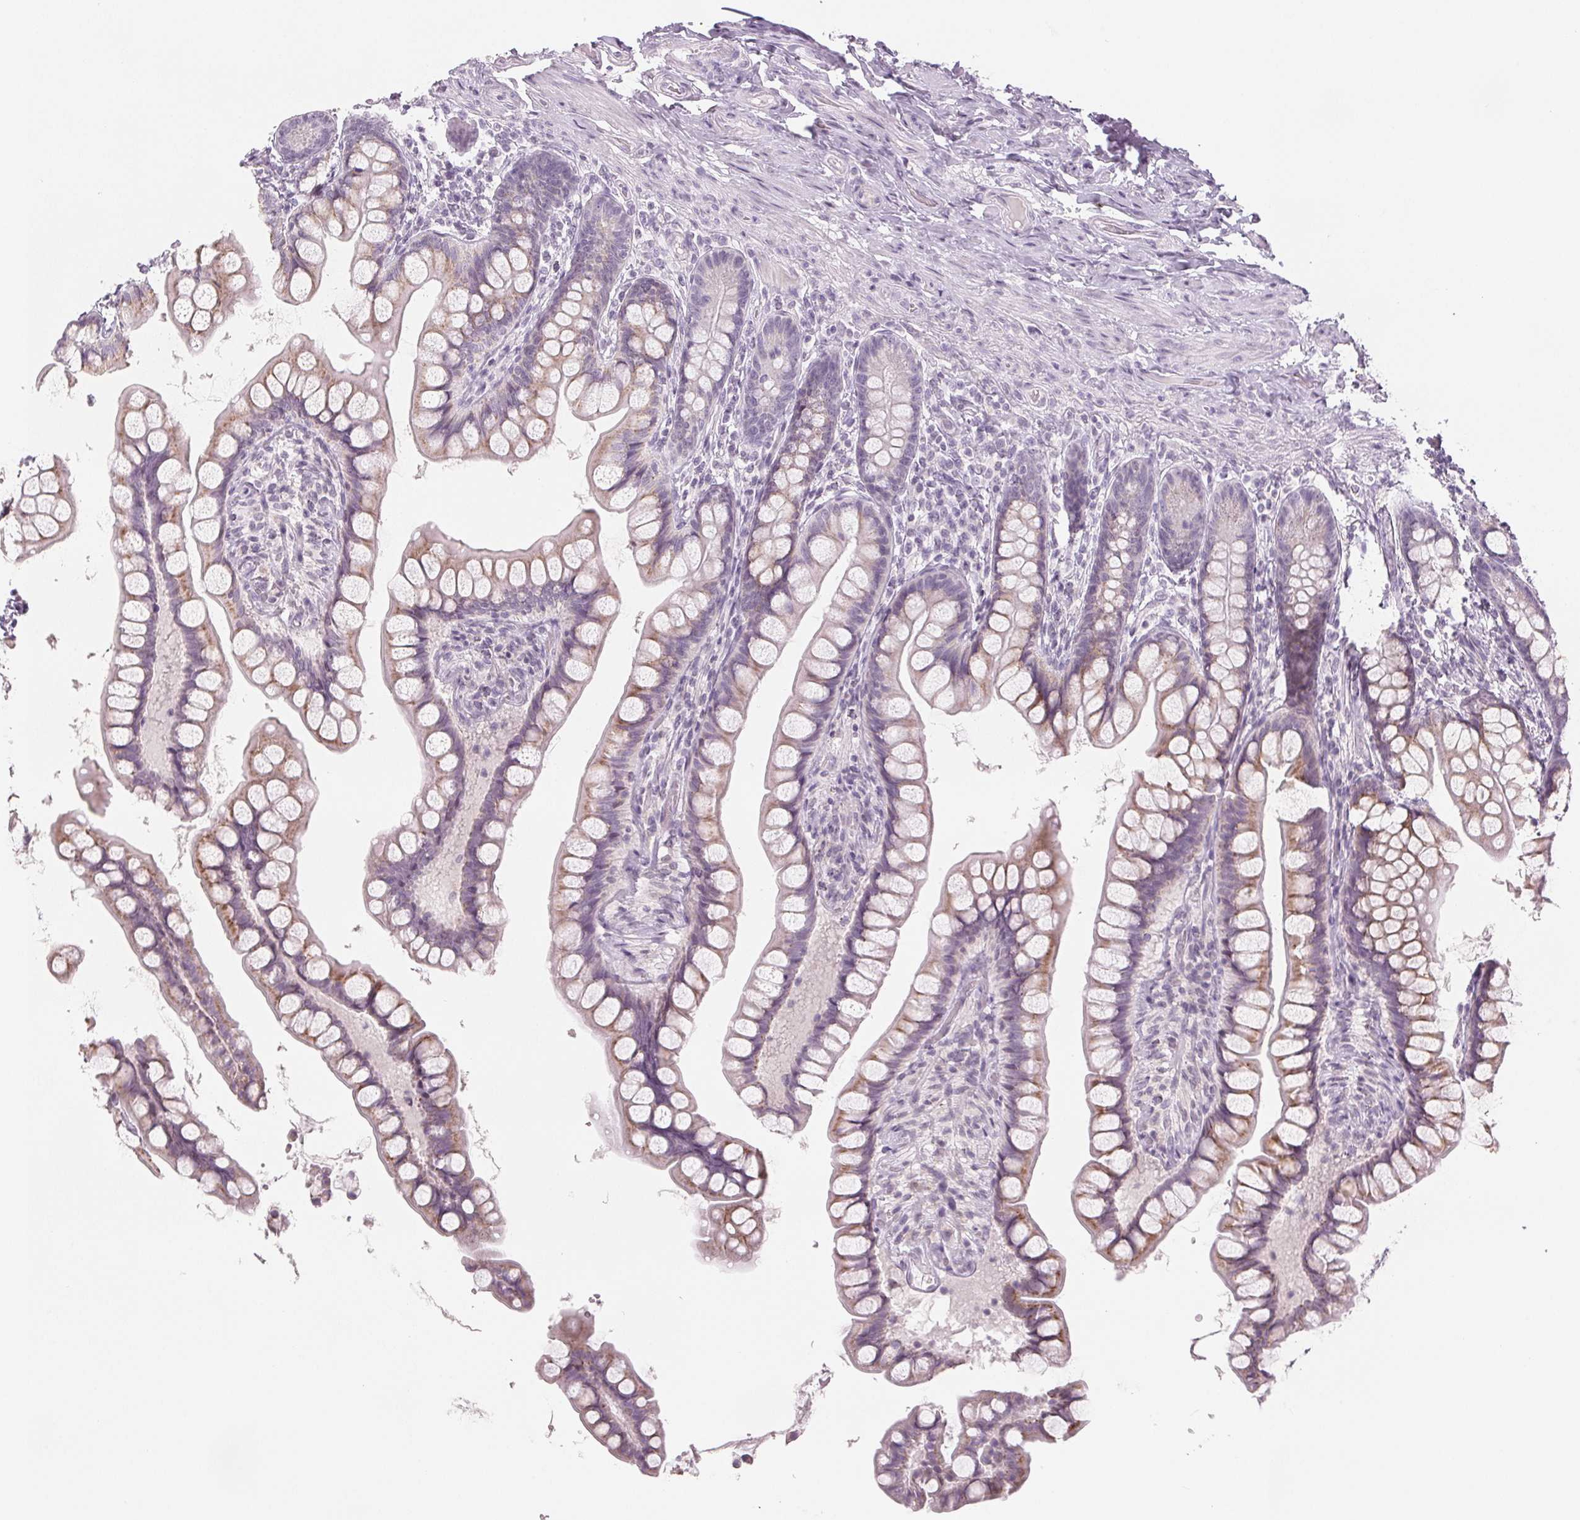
{"staining": {"intensity": "moderate", "quantity": "25%-75%", "location": "cytoplasmic/membranous"}, "tissue": "small intestine", "cell_type": "Glandular cells", "image_type": "normal", "snomed": [{"axis": "morphology", "description": "Normal tissue, NOS"}, {"axis": "topography", "description": "Small intestine"}], "caption": "Protein expression analysis of normal human small intestine reveals moderate cytoplasmic/membranous expression in approximately 25%-75% of glandular cells. The protein of interest is shown in brown color, while the nuclei are stained blue.", "gene": "EHHADH", "patient": {"sex": "male", "age": 70}}